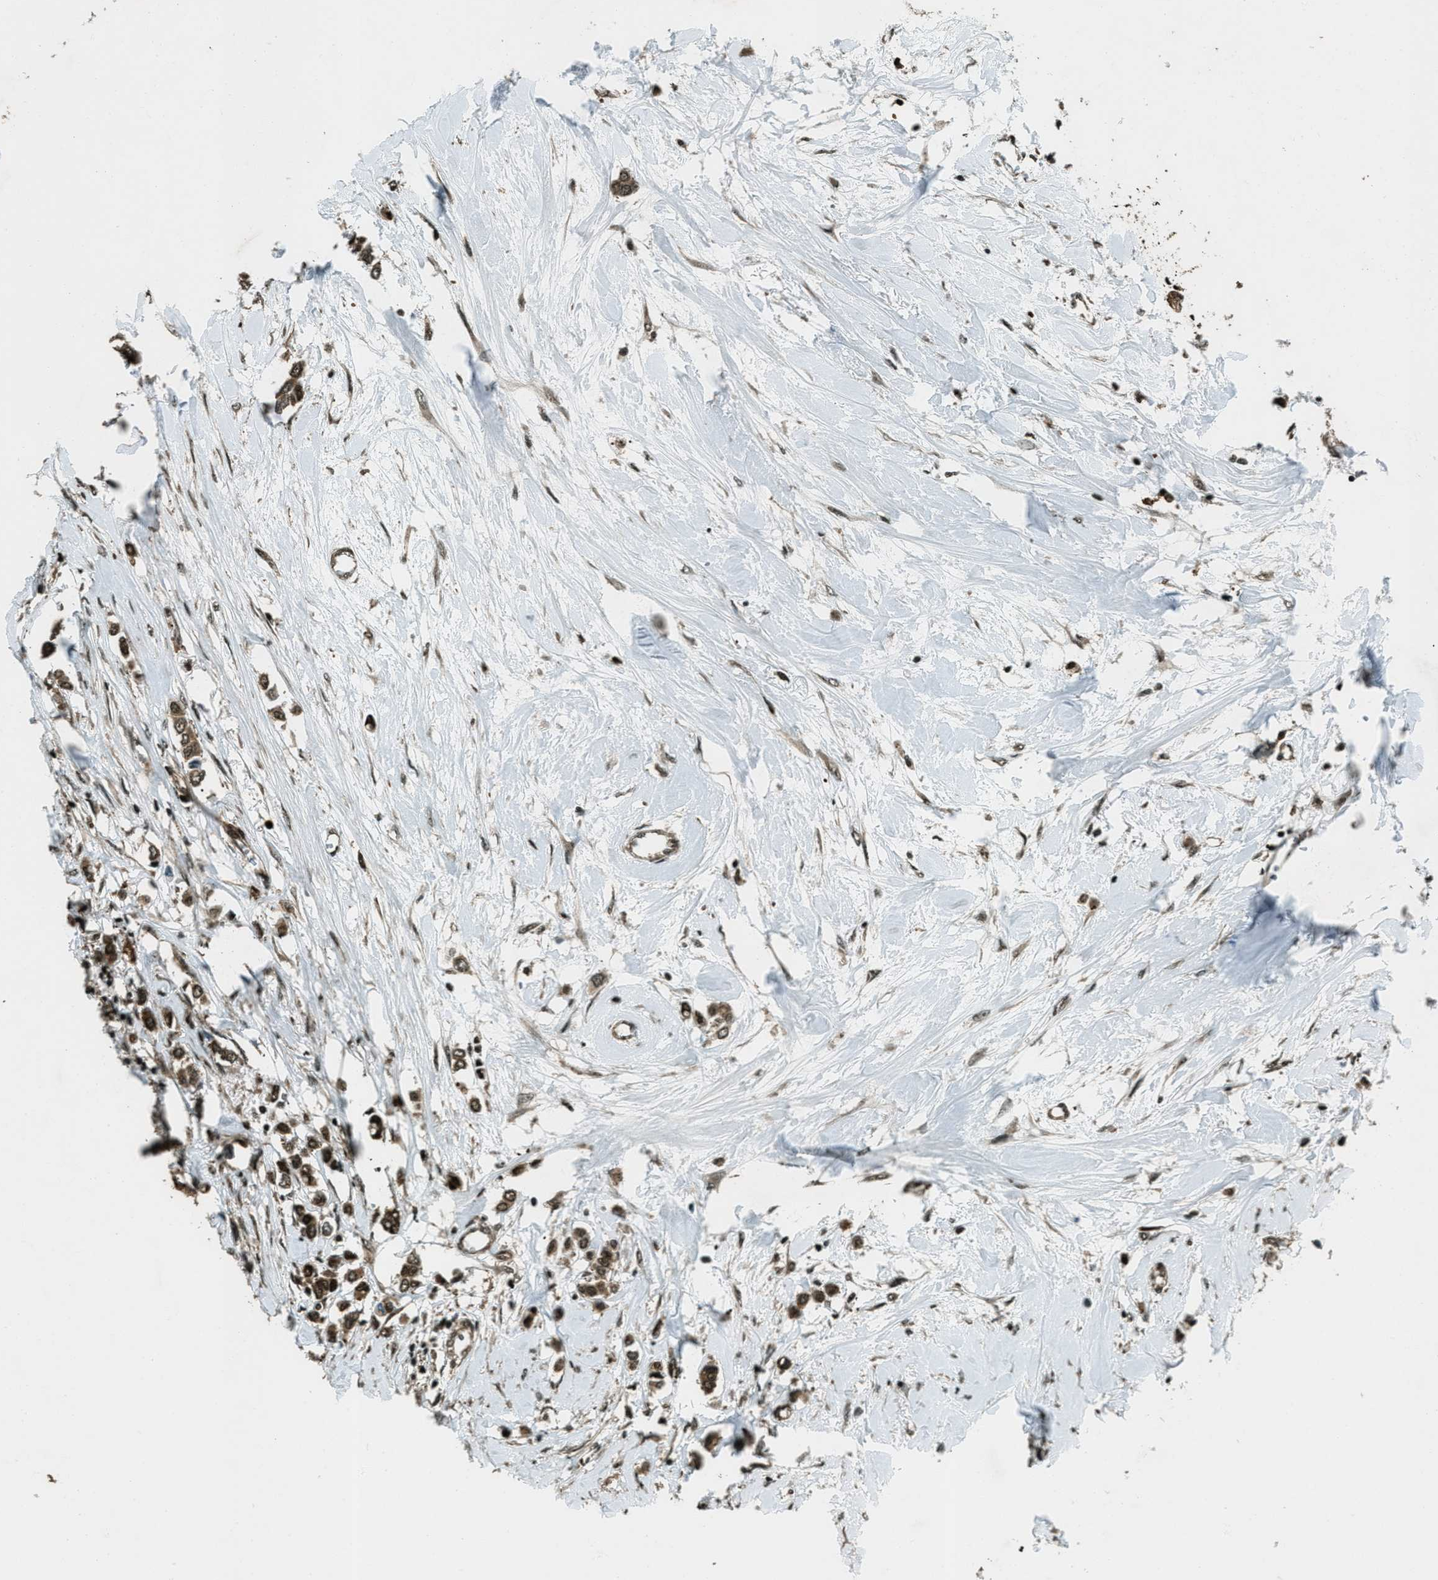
{"staining": {"intensity": "moderate", "quantity": ">75%", "location": "cytoplasmic/membranous,nuclear"}, "tissue": "breast cancer", "cell_type": "Tumor cells", "image_type": "cancer", "snomed": [{"axis": "morphology", "description": "Lobular carcinoma"}, {"axis": "topography", "description": "Breast"}], "caption": "Breast cancer (lobular carcinoma) tissue reveals moderate cytoplasmic/membranous and nuclear positivity in approximately >75% of tumor cells", "gene": "TARDBP", "patient": {"sex": "female", "age": 51}}